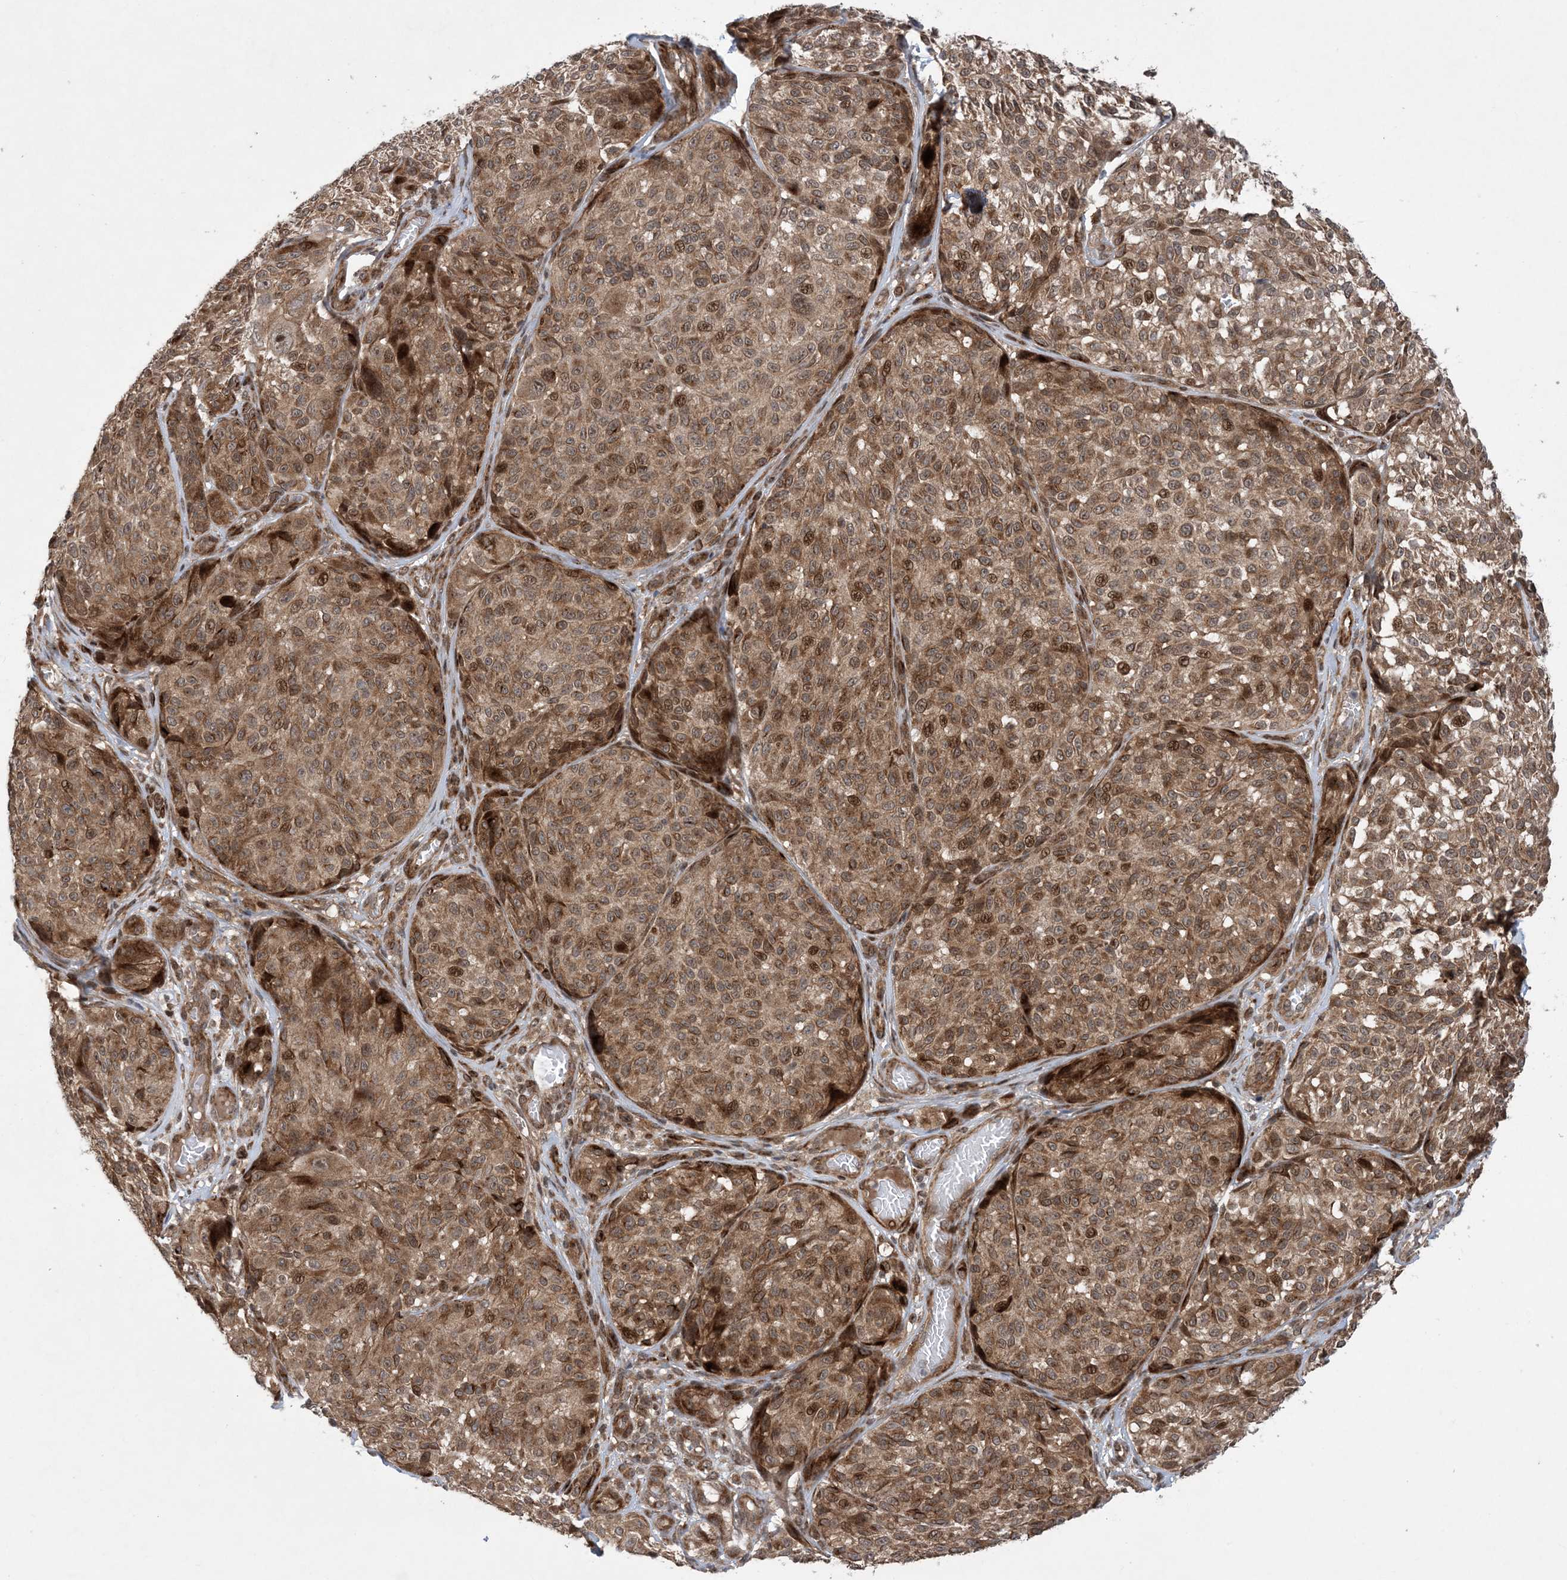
{"staining": {"intensity": "moderate", "quantity": ">75%", "location": "cytoplasmic/membranous,nuclear"}, "tissue": "melanoma", "cell_type": "Tumor cells", "image_type": "cancer", "snomed": [{"axis": "morphology", "description": "Malignant melanoma, NOS"}, {"axis": "topography", "description": "Skin"}], "caption": "A high-resolution image shows immunohistochemistry (IHC) staining of malignant melanoma, which demonstrates moderate cytoplasmic/membranous and nuclear staining in approximately >75% of tumor cells. The staining is performed using DAB brown chromogen to label protein expression. The nuclei are counter-stained blue using hematoxylin.", "gene": "HEMK1", "patient": {"sex": "male", "age": 83}}